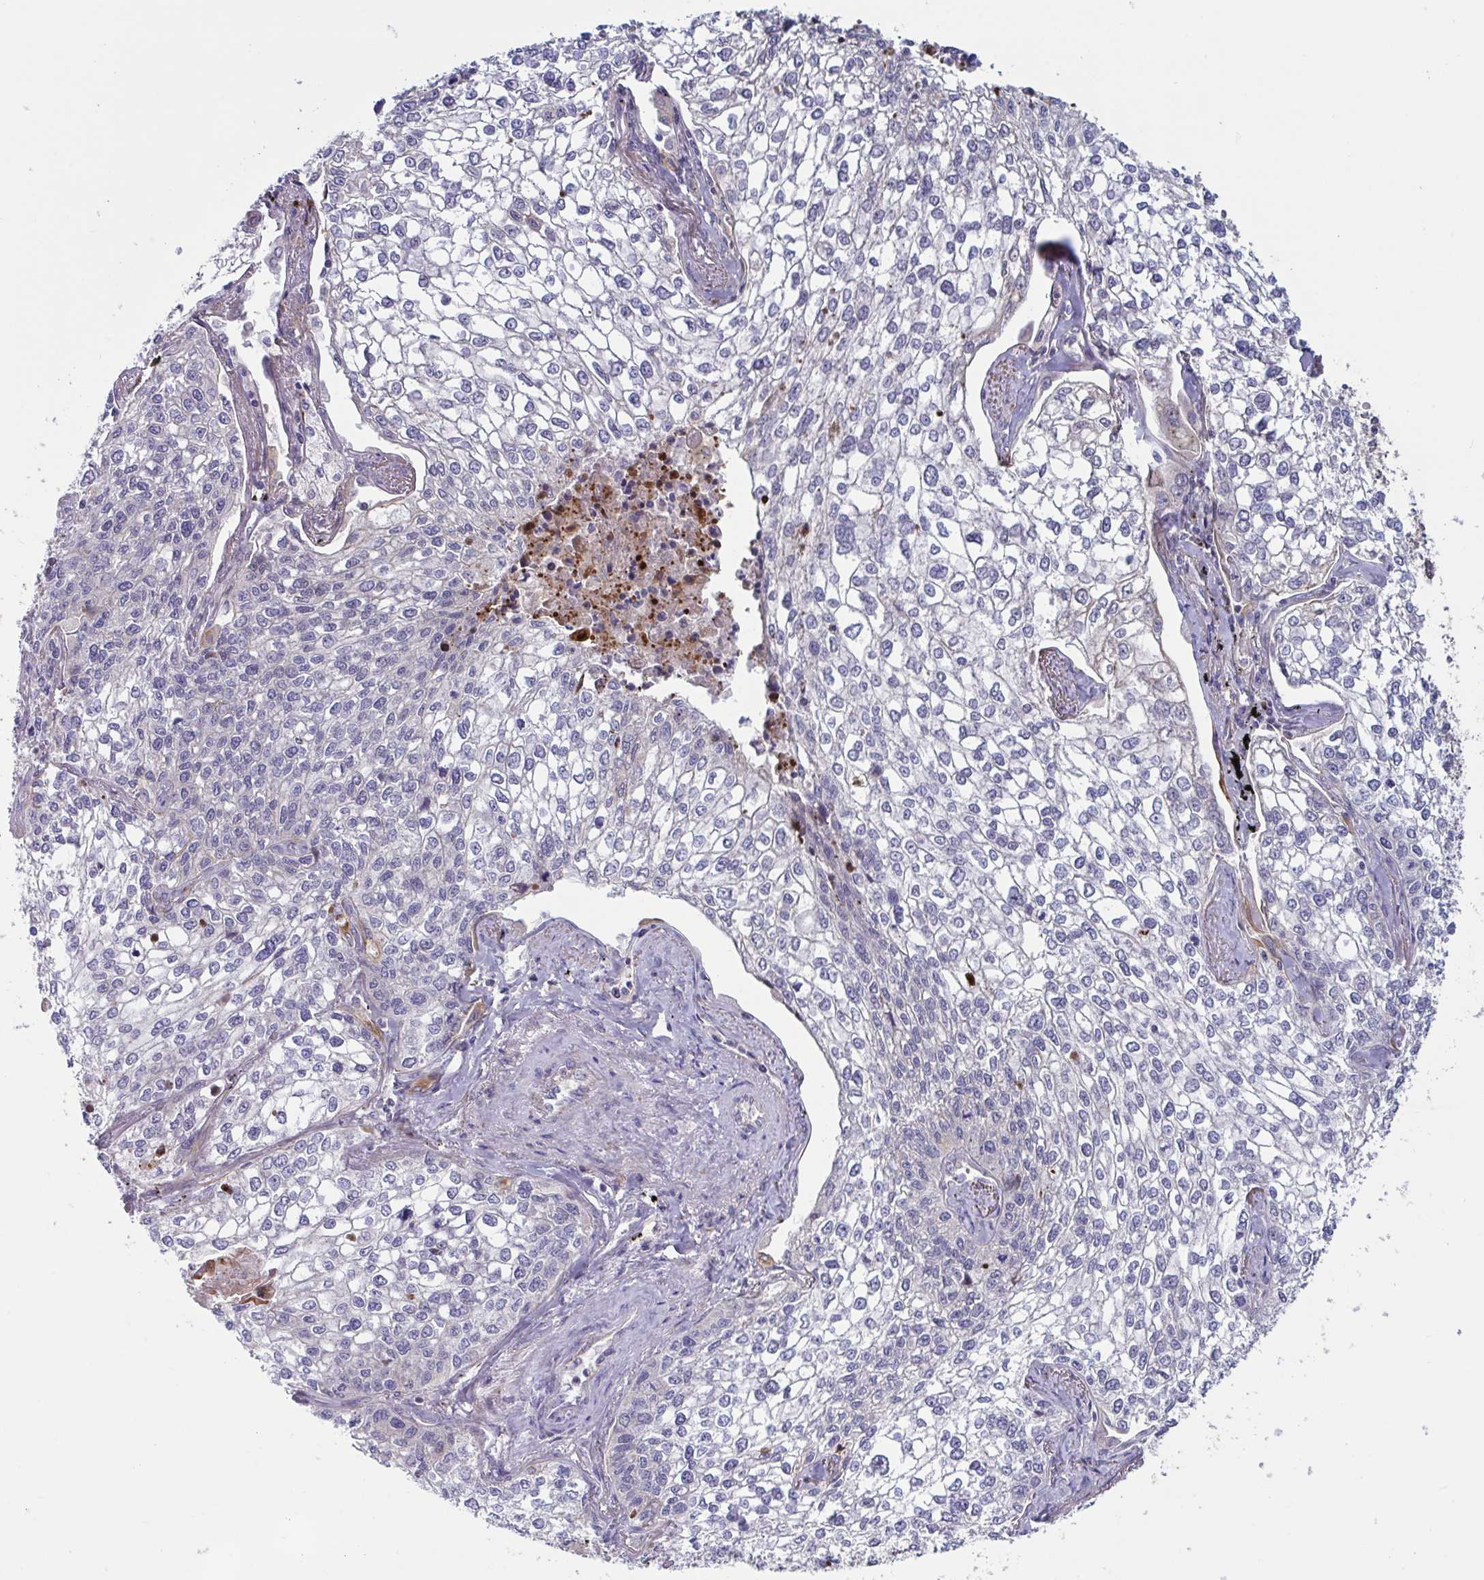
{"staining": {"intensity": "negative", "quantity": "none", "location": "none"}, "tissue": "lung cancer", "cell_type": "Tumor cells", "image_type": "cancer", "snomed": [{"axis": "morphology", "description": "Squamous cell carcinoma, NOS"}, {"axis": "topography", "description": "Lung"}], "caption": "An image of human lung cancer is negative for staining in tumor cells.", "gene": "TANK", "patient": {"sex": "male", "age": 74}}